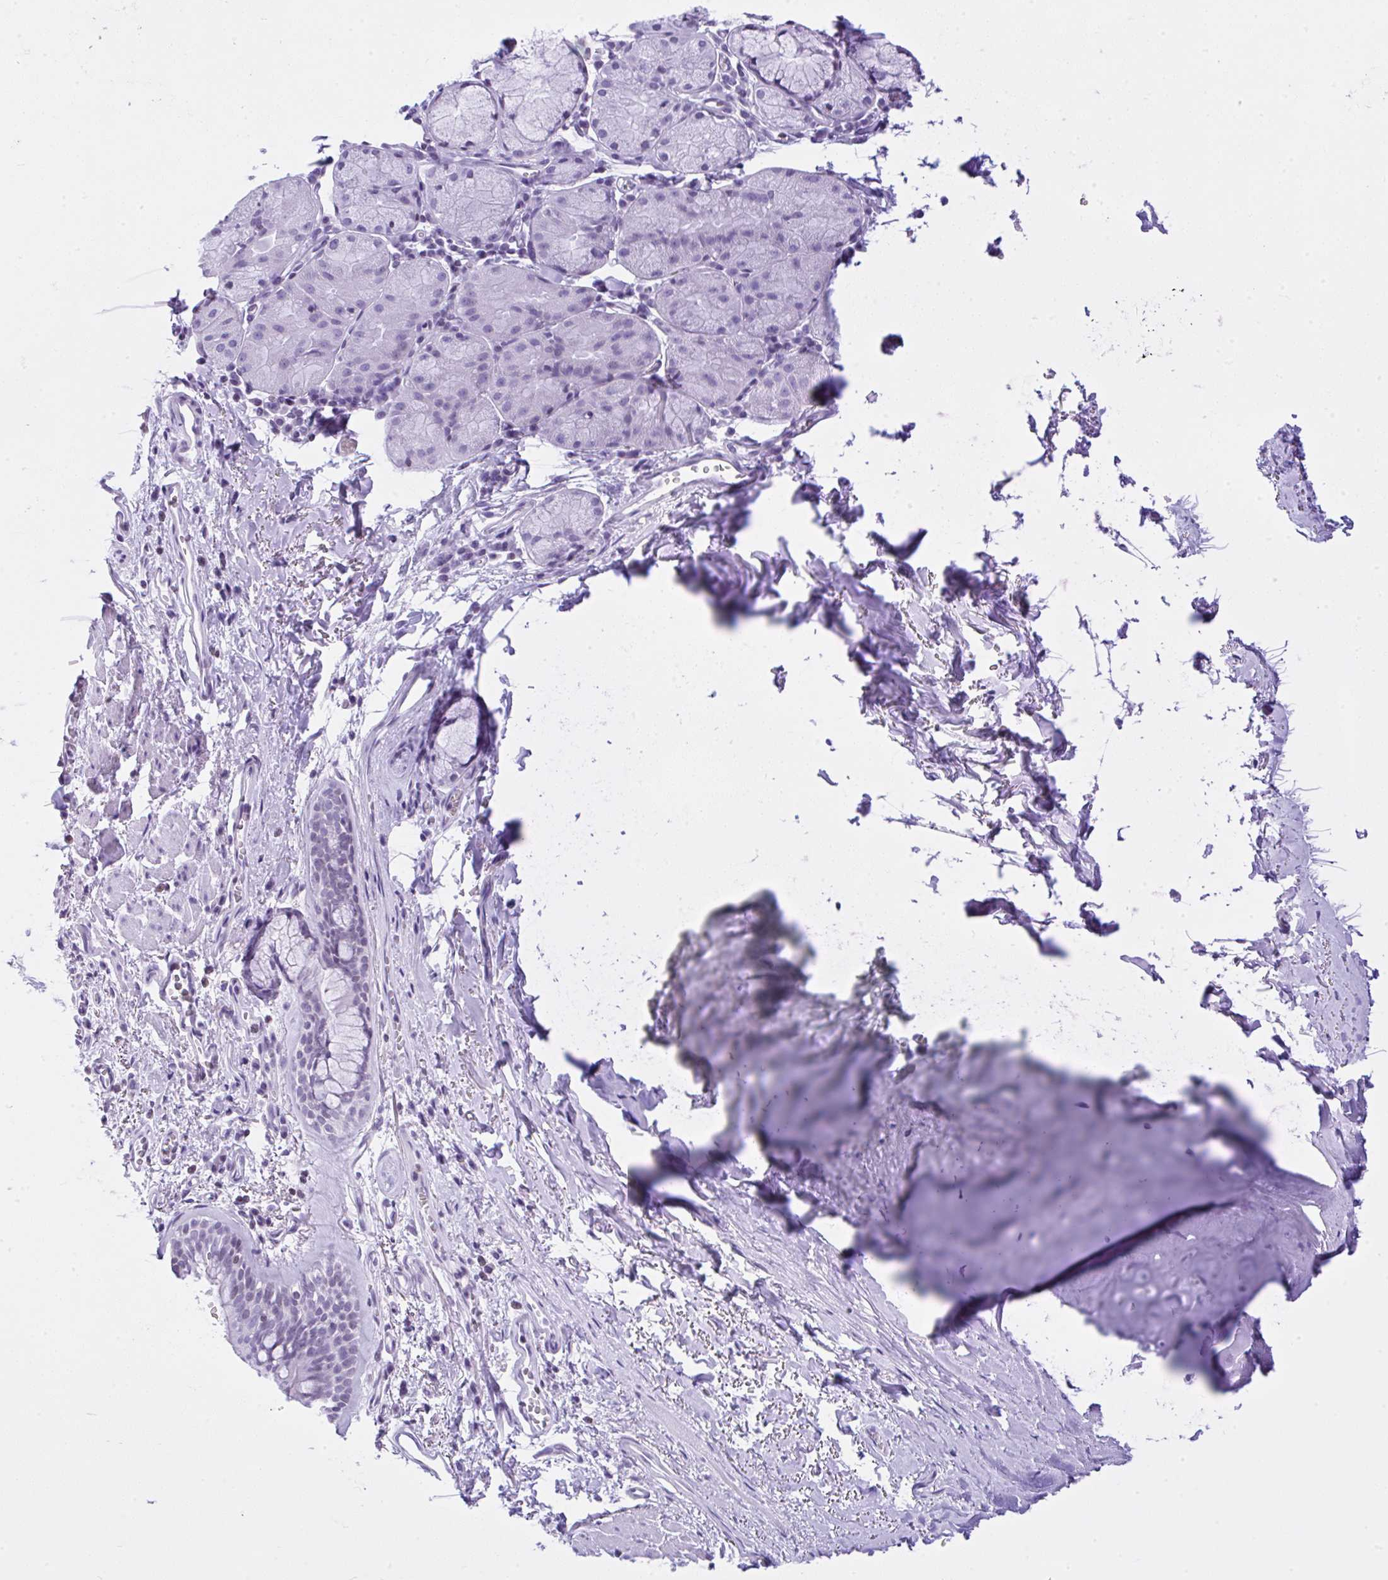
{"staining": {"intensity": "negative", "quantity": "none", "location": "none"}, "tissue": "bronchus", "cell_type": "Respiratory epithelial cells", "image_type": "normal", "snomed": [{"axis": "morphology", "description": "Normal tissue, NOS"}, {"axis": "topography", "description": "Cartilage tissue"}, {"axis": "topography", "description": "Bronchus"}], "caption": "Protein analysis of unremarkable bronchus demonstrates no significant staining in respiratory epithelial cells.", "gene": "KRT27", "patient": {"sex": "male", "age": 78}}